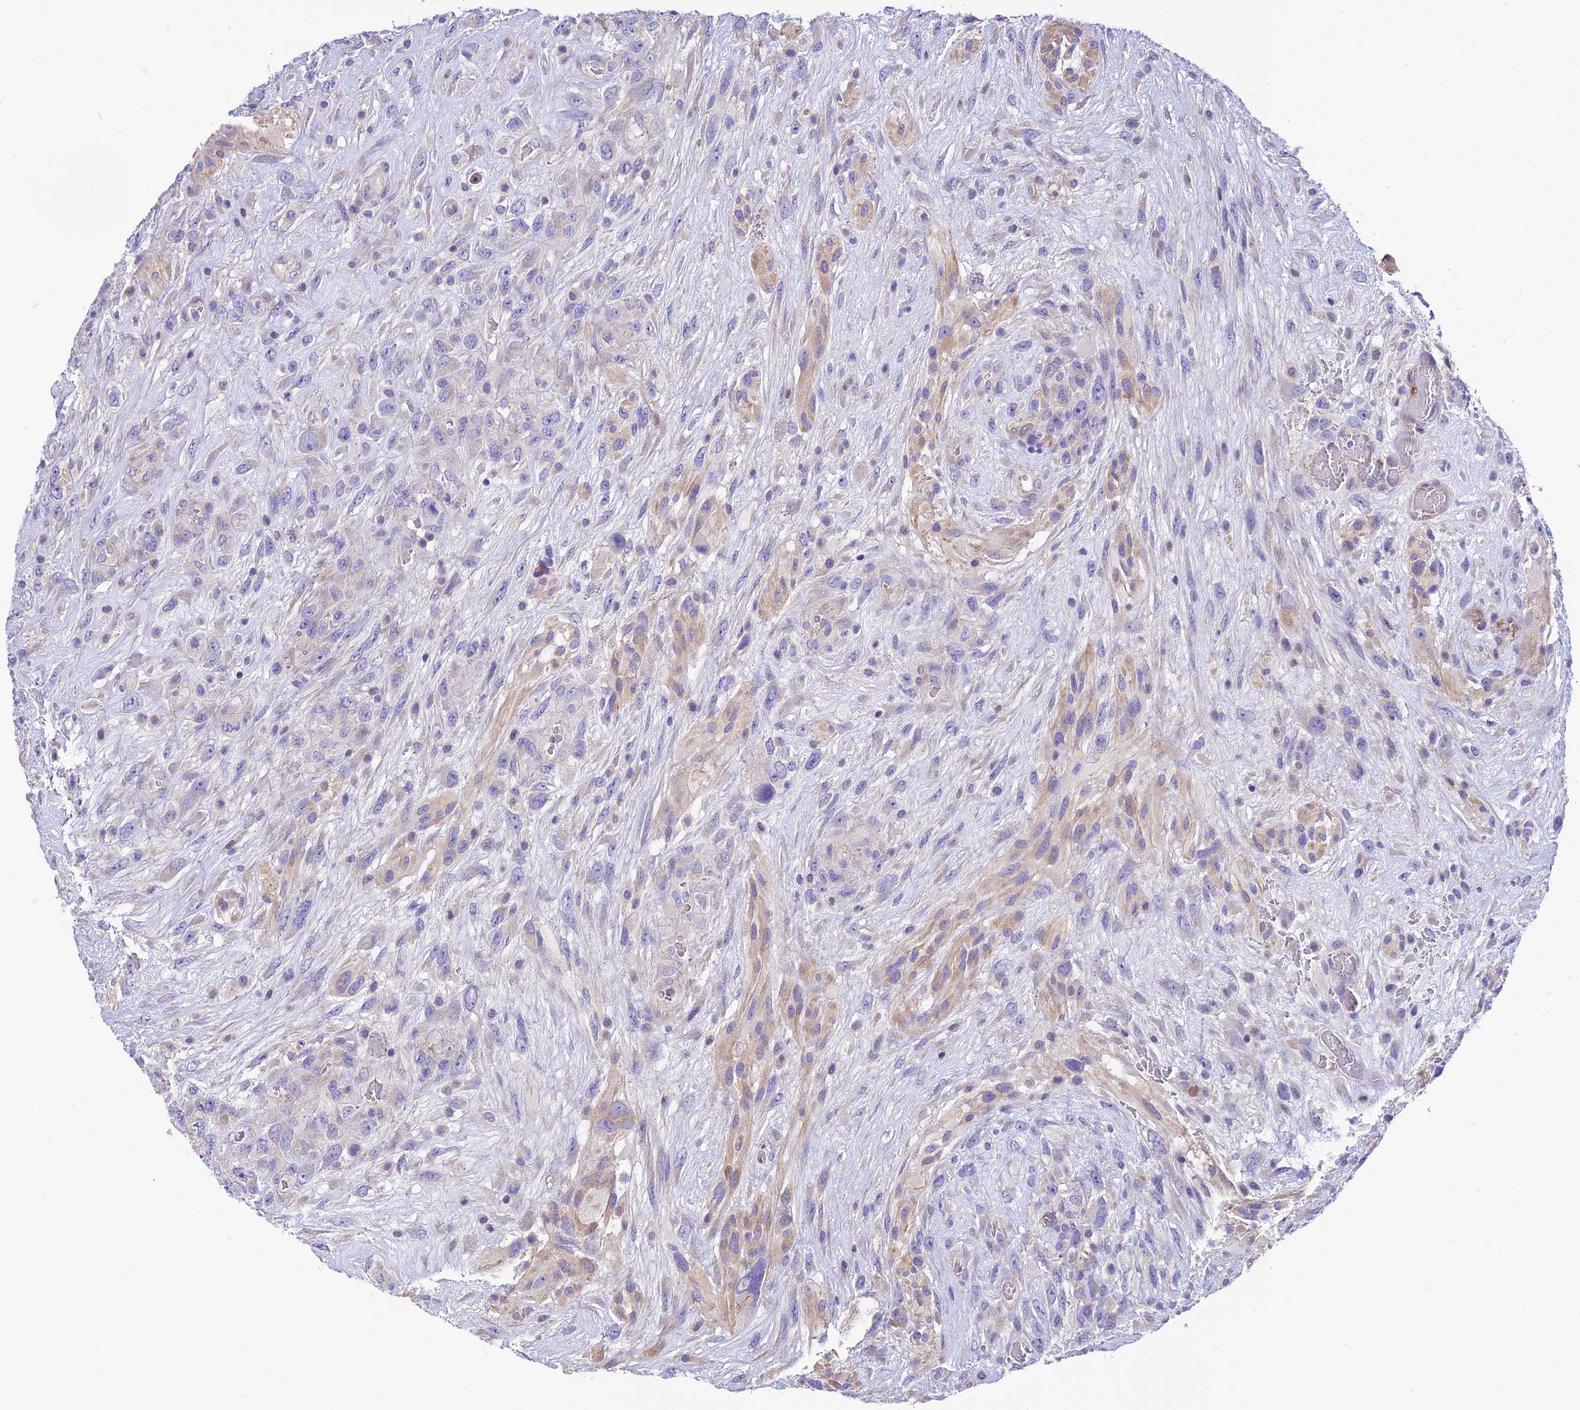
{"staining": {"intensity": "weak", "quantity": "<25%", "location": "cytoplasmic/membranous"}, "tissue": "glioma", "cell_type": "Tumor cells", "image_type": "cancer", "snomed": [{"axis": "morphology", "description": "Glioma, malignant, High grade"}, {"axis": "topography", "description": "Brain"}], "caption": "Tumor cells show no significant protein positivity in glioma. (DAB immunohistochemistry with hematoxylin counter stain).", "gene": "FAM178B", "patient": {"sex": "male", "age": 61}}